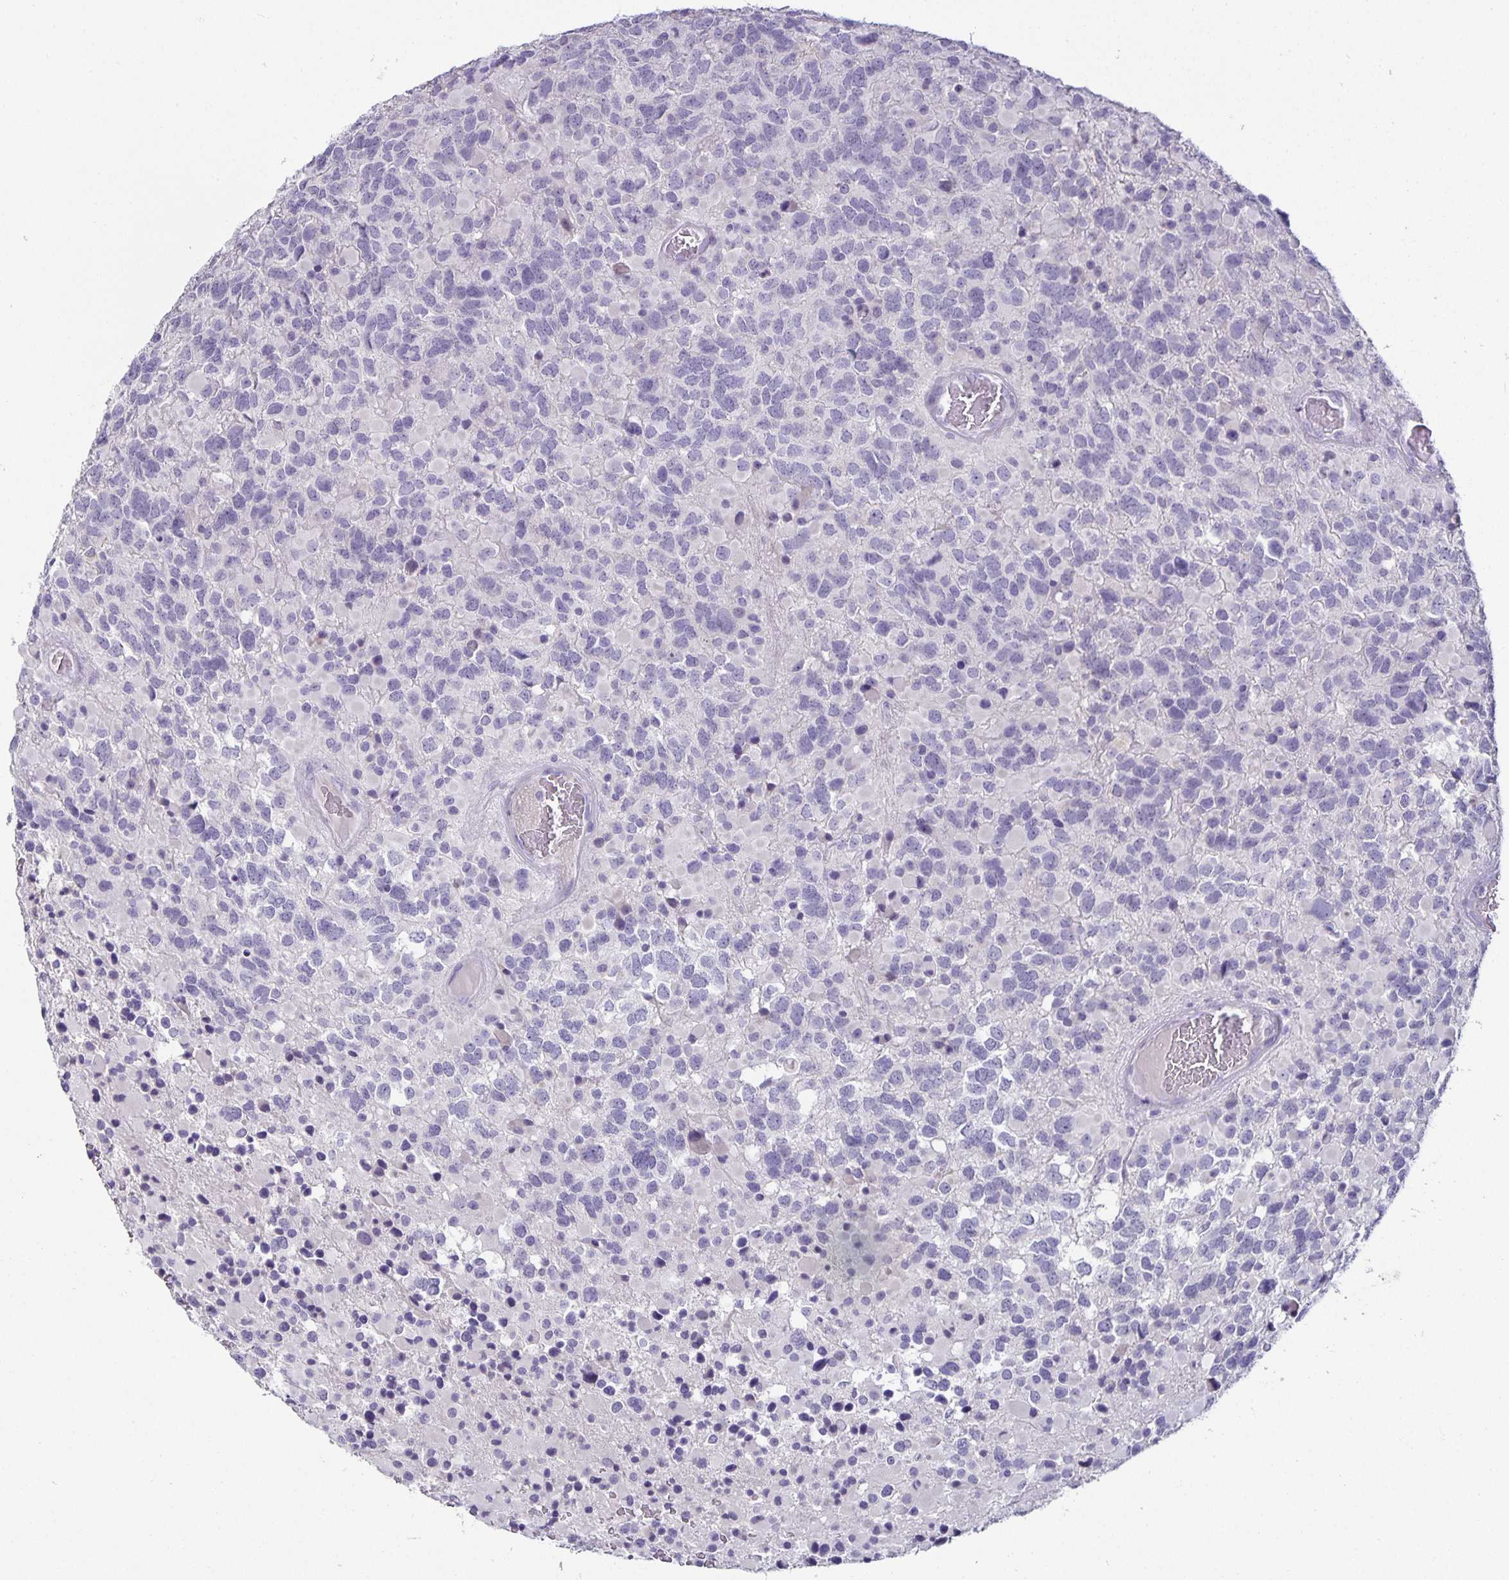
{"staining": {"intensity": "negative", "quantity": "none", "location": "none"}, "tissue": "glioma", "cell_type": "Tumor cells", "image_type": "cancer", "snomed": [{"axis": "morphology", "description": "Glioma, malignant, High grade"}, {"axis": "topography", "description": "Brain"}], "caption": "Tumor cells are negative for brown protein staining in high-grade glioma (malignant). Brightfield microscopy of IHC stained with DAB (3,3'-diaminobenzidine) (brown) and hematoxylin (blue), captured at high magnification.", "gene": "CA12", "patient": {"sex": "female", "age": 40}}